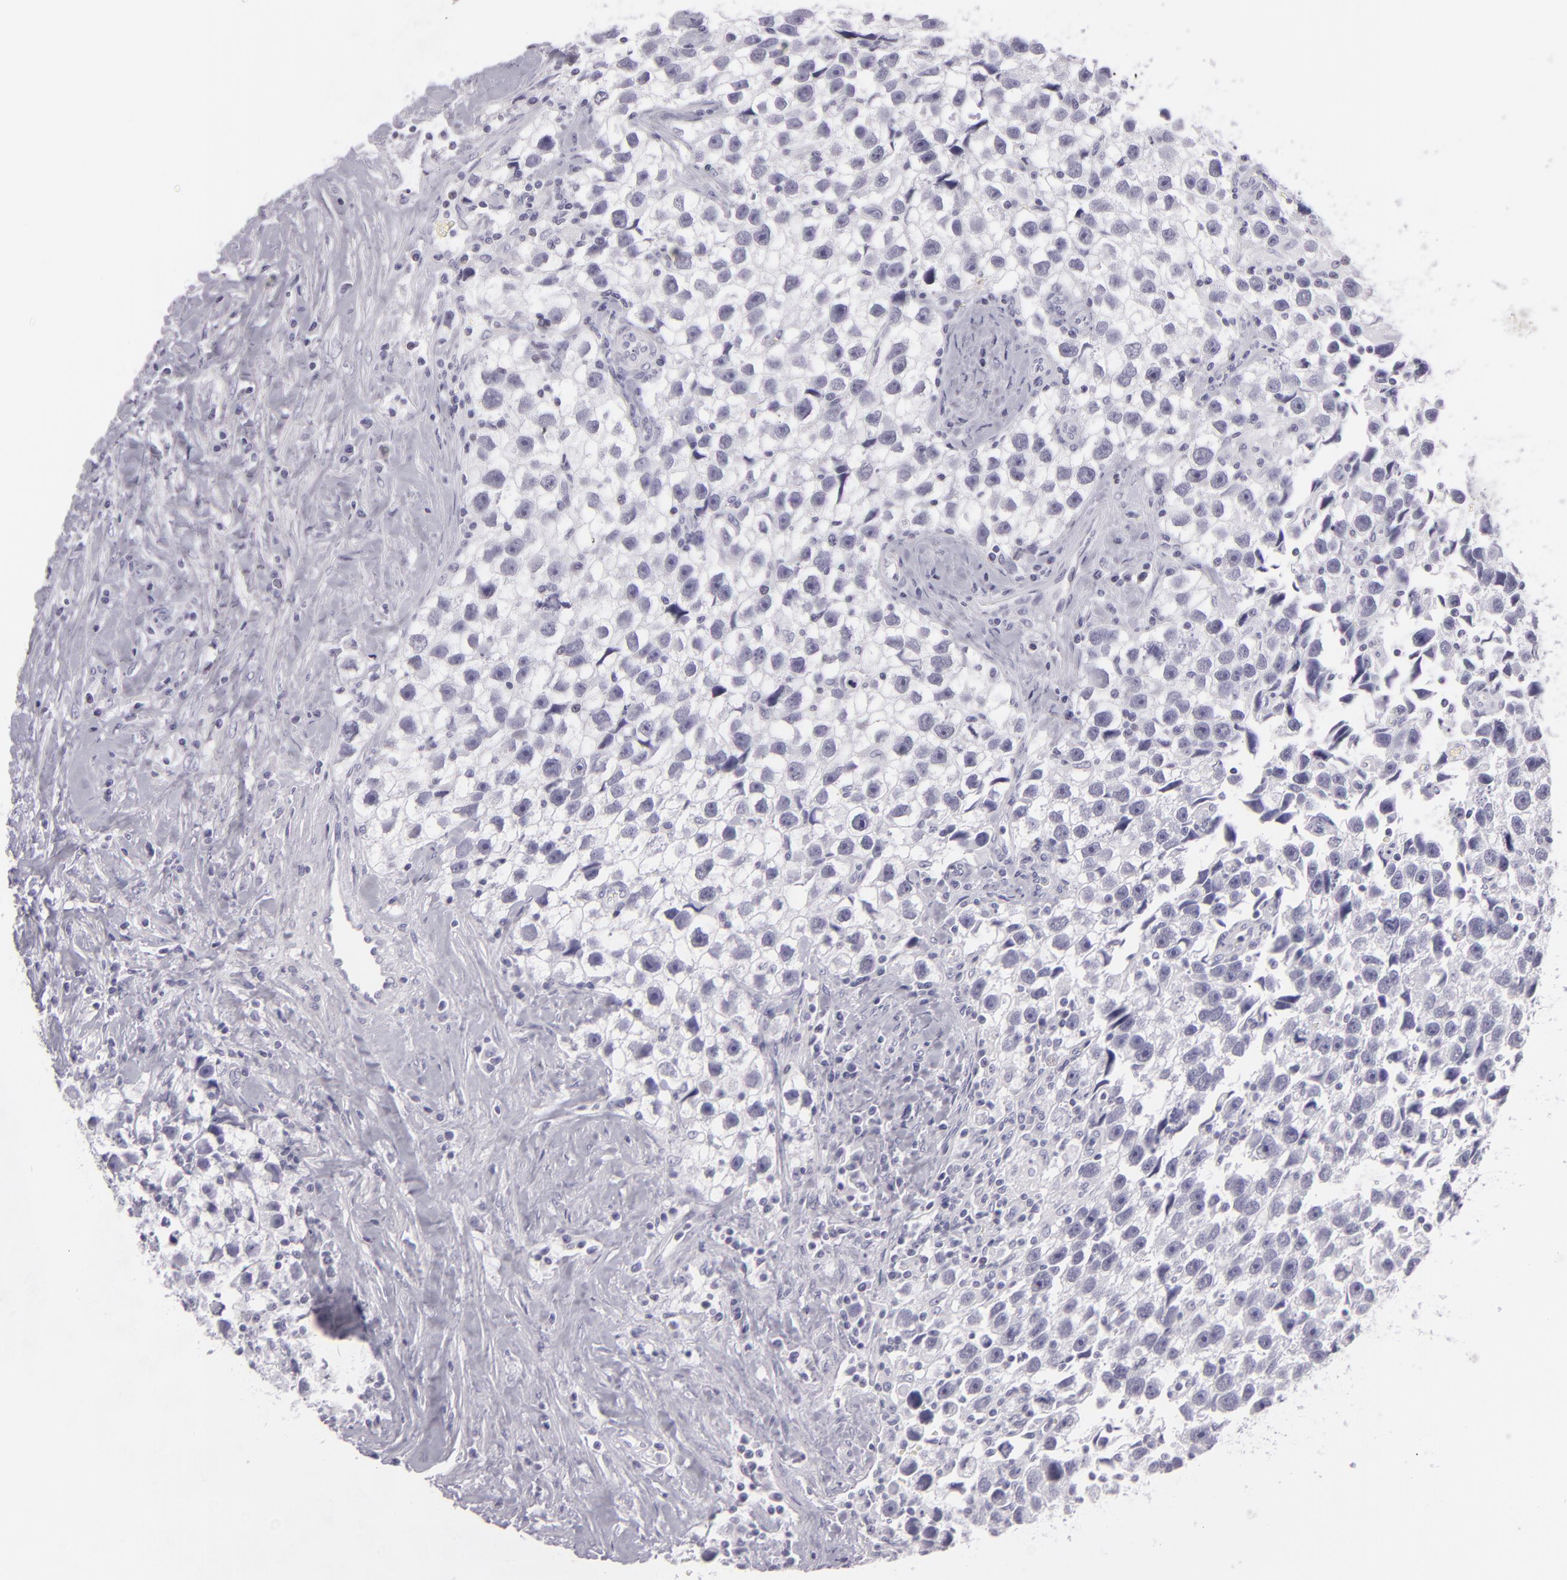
{"staining": {"intensity": "negative", "quantity": "none", "location": "none"}, "tissue": "testis cancer", "cell_type": "Tumor cells", "image_type": "cancer", "snomed": [{"axis": "morphology", "description": "Seminoma, NOS"}, {"axis": "topography", "description": "Testis"}], "caption": "Human testis cancer stained for a protein using immunohistochemistry (IHC) demonstrates no expression in tumor cells.", "gene": "MCM3", "patient": {"sex": "male", "age": 43}}